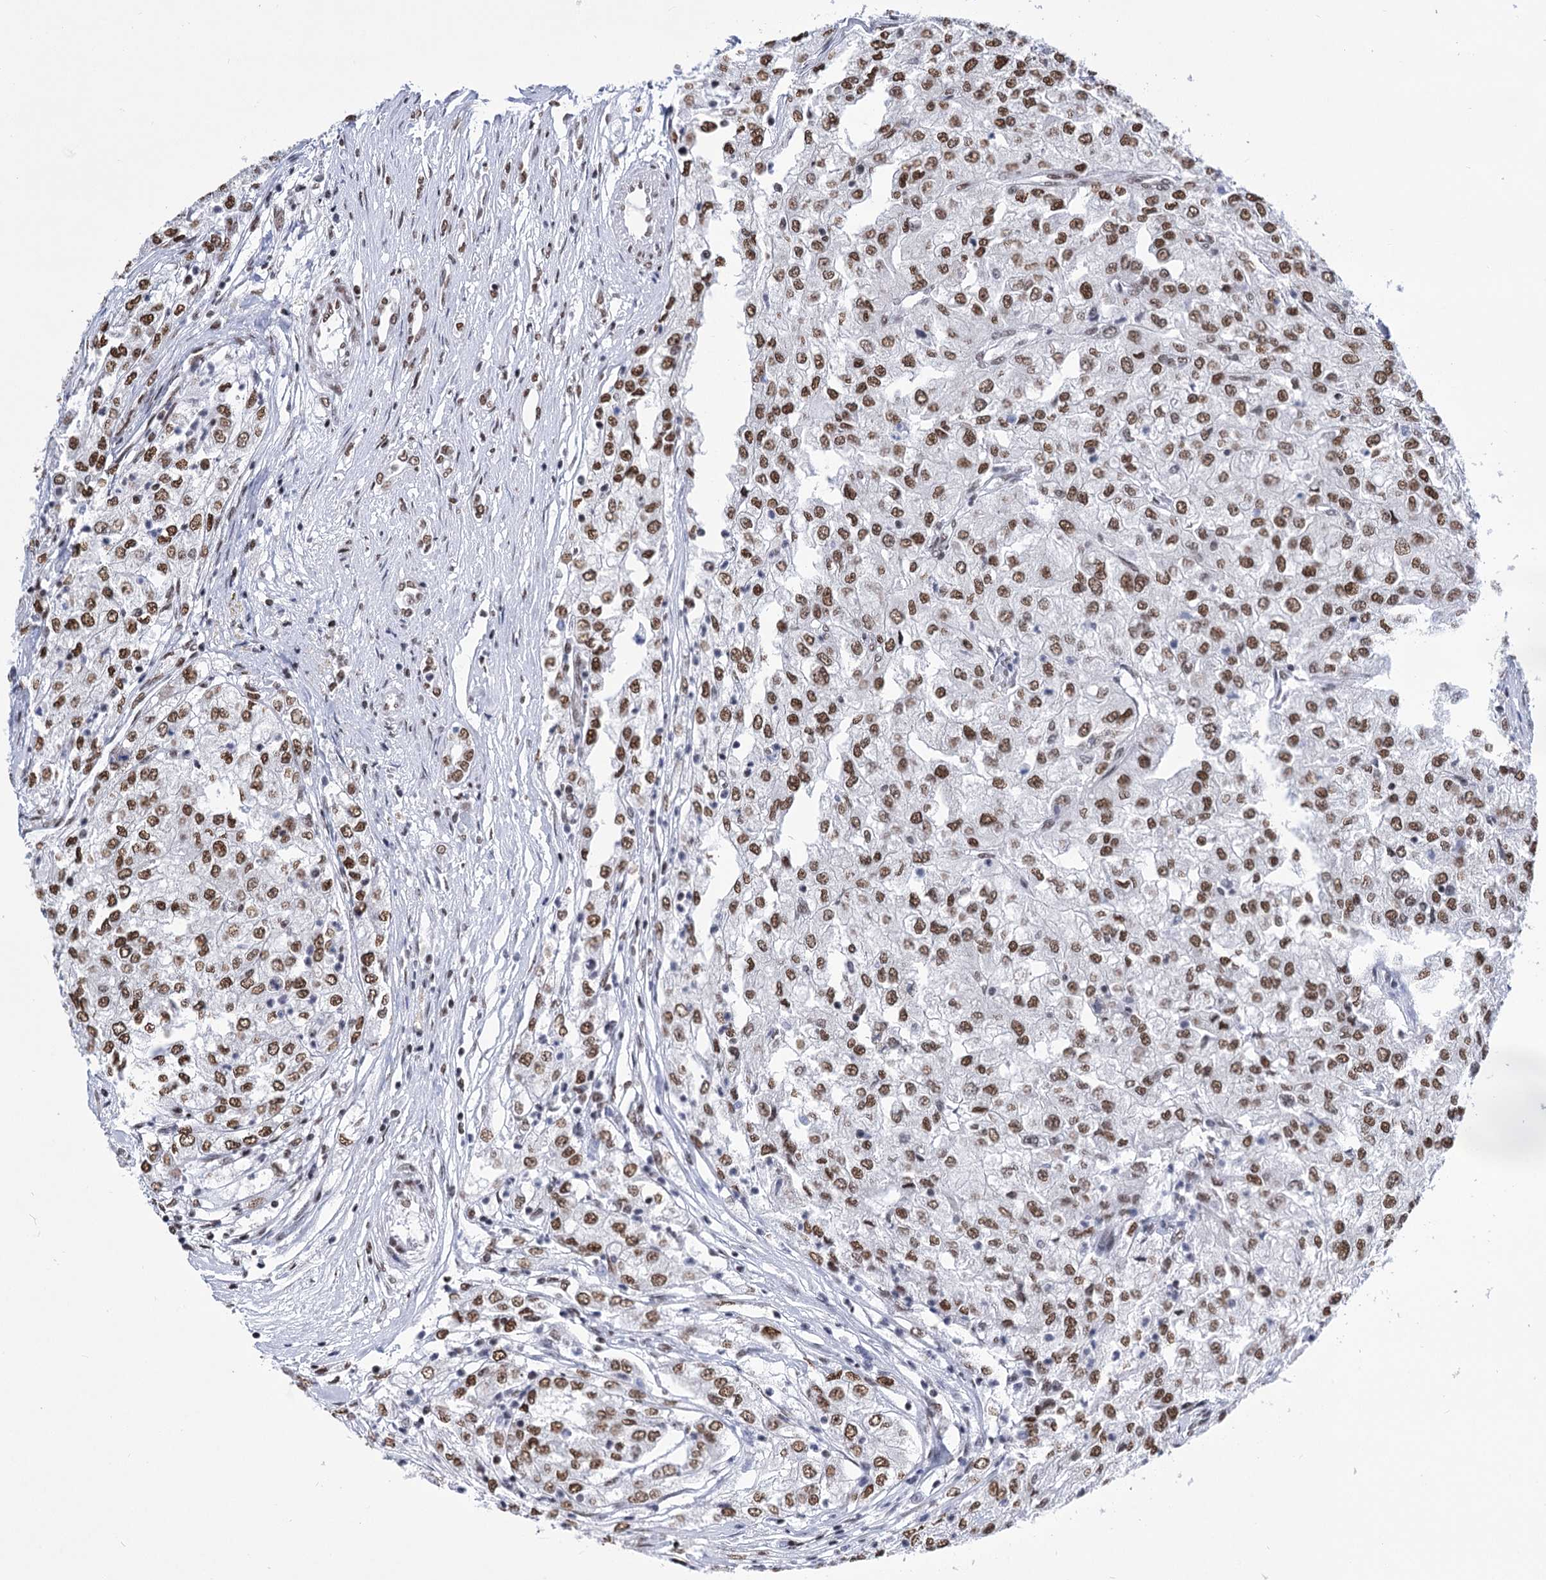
{"staining": {"intensity": "moderate", "quantity": ">75%", "location": "nuclear"}, "tissue": "renal cancer", "cell_type": "Tumor cells", "image_type": "cancer", "snomed": [{"axis": "morphology", "description": "Adenocarcinoma, NOS"}, {"axis": "topography", "description": "Kidney"}], "caption": "Renal adenocarcinoma stained with a brown dye reveals moderate nuclear positive expression in about >75% of tumor cells.", "gene": "POU4F3", "patient": {"sex": "female", "age": 54}}